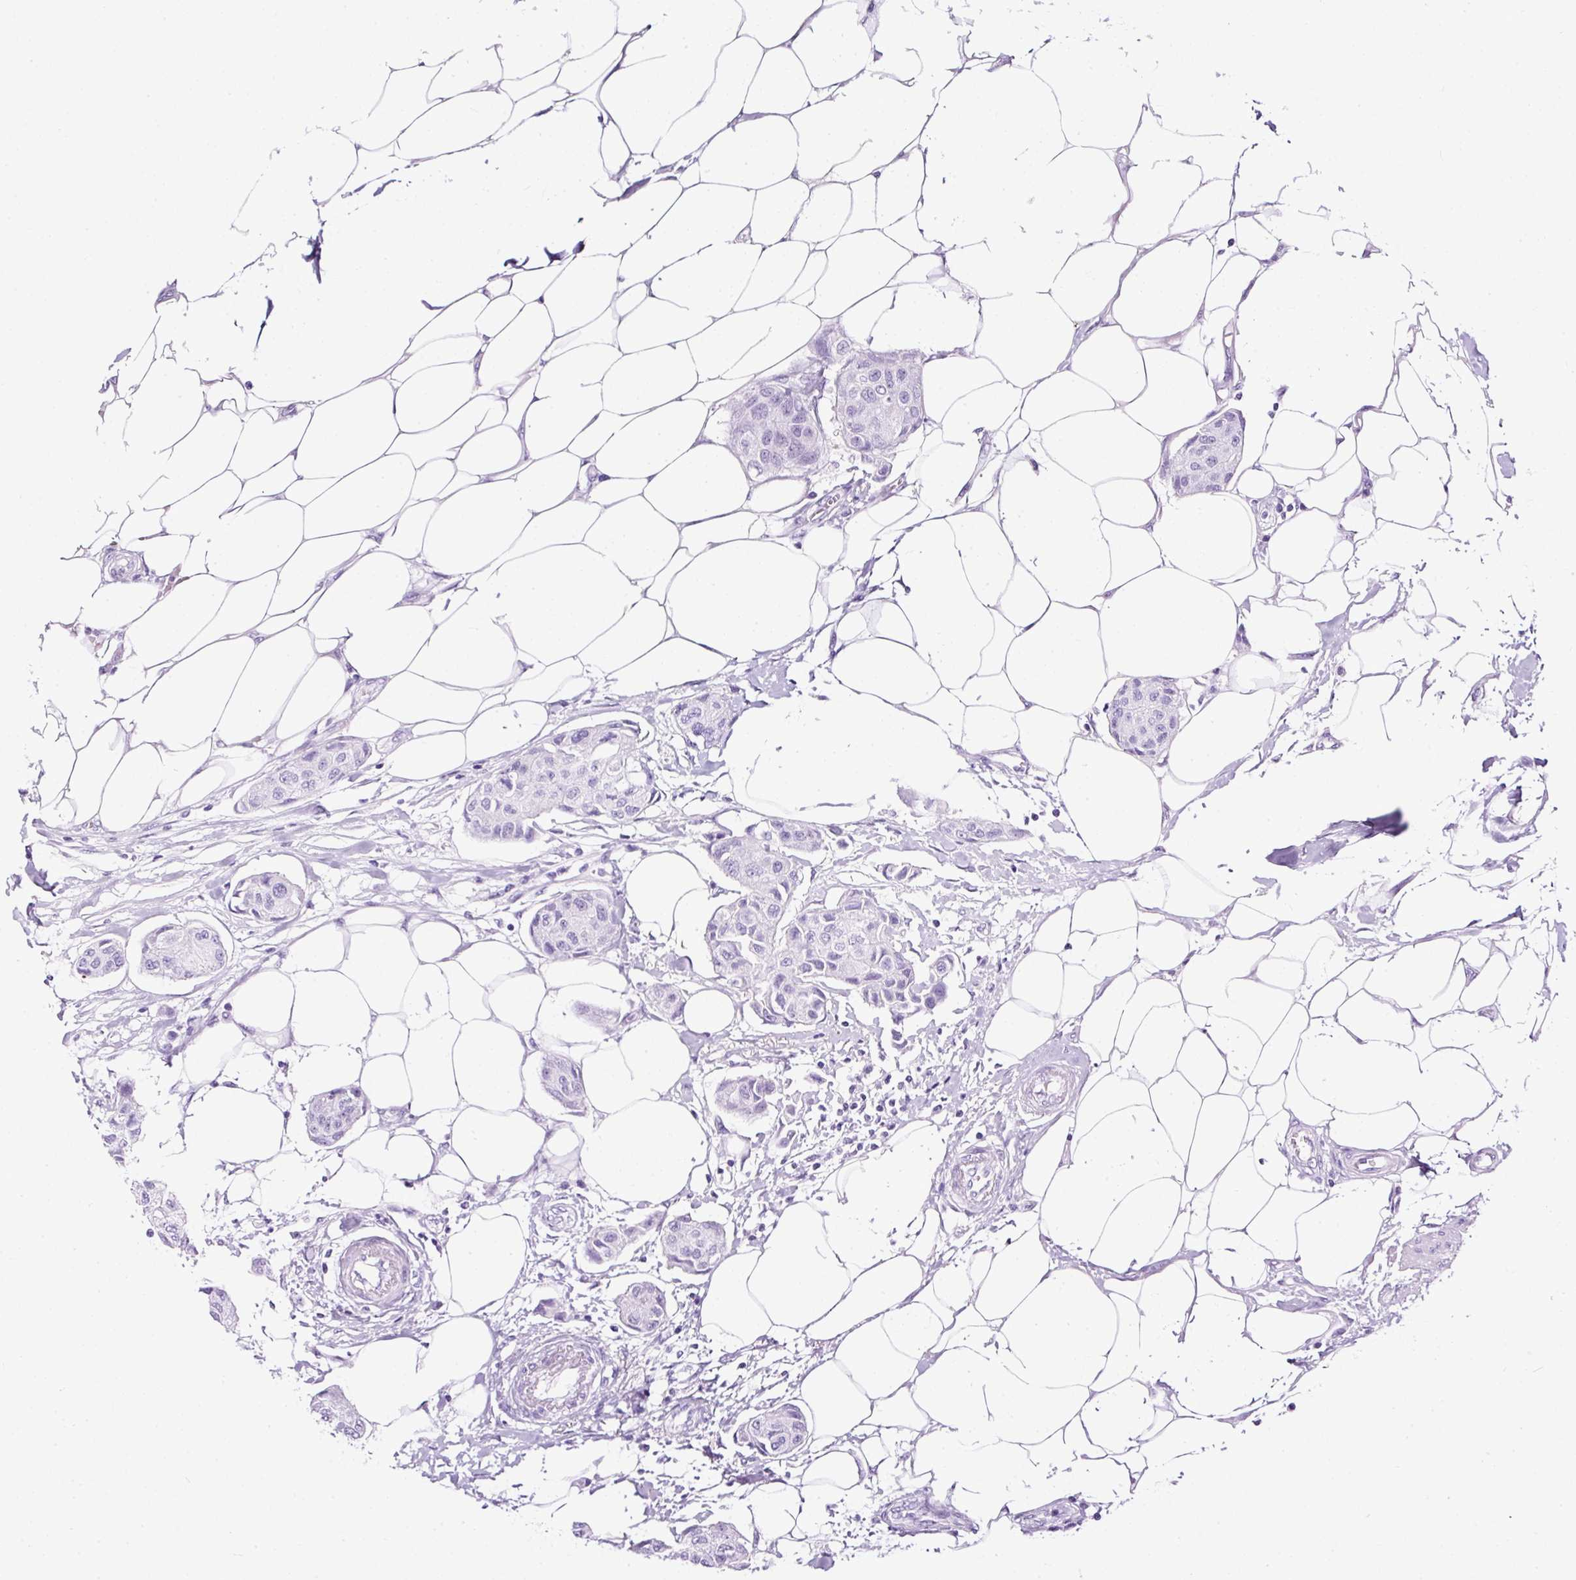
{"staining": {"intensity": "negative", "quantity": "none", "location": "none"}, "tissue": "breast cancer", "cell_type": "Tumor cells", "image_type": "cancer", "snomed": [{"axis": "morphology", "description": "Duct carcinoma"}, {"axis": "topography", "description": "Breast"}, {"axis": "topography", "description": "Lymph node"}], "caption": "Breast cancer was stained to show a protein in brown. There is no significant positivity in tumor cells.", "gene": "NTS", "patient": {"sex": "female", "age": 80}}